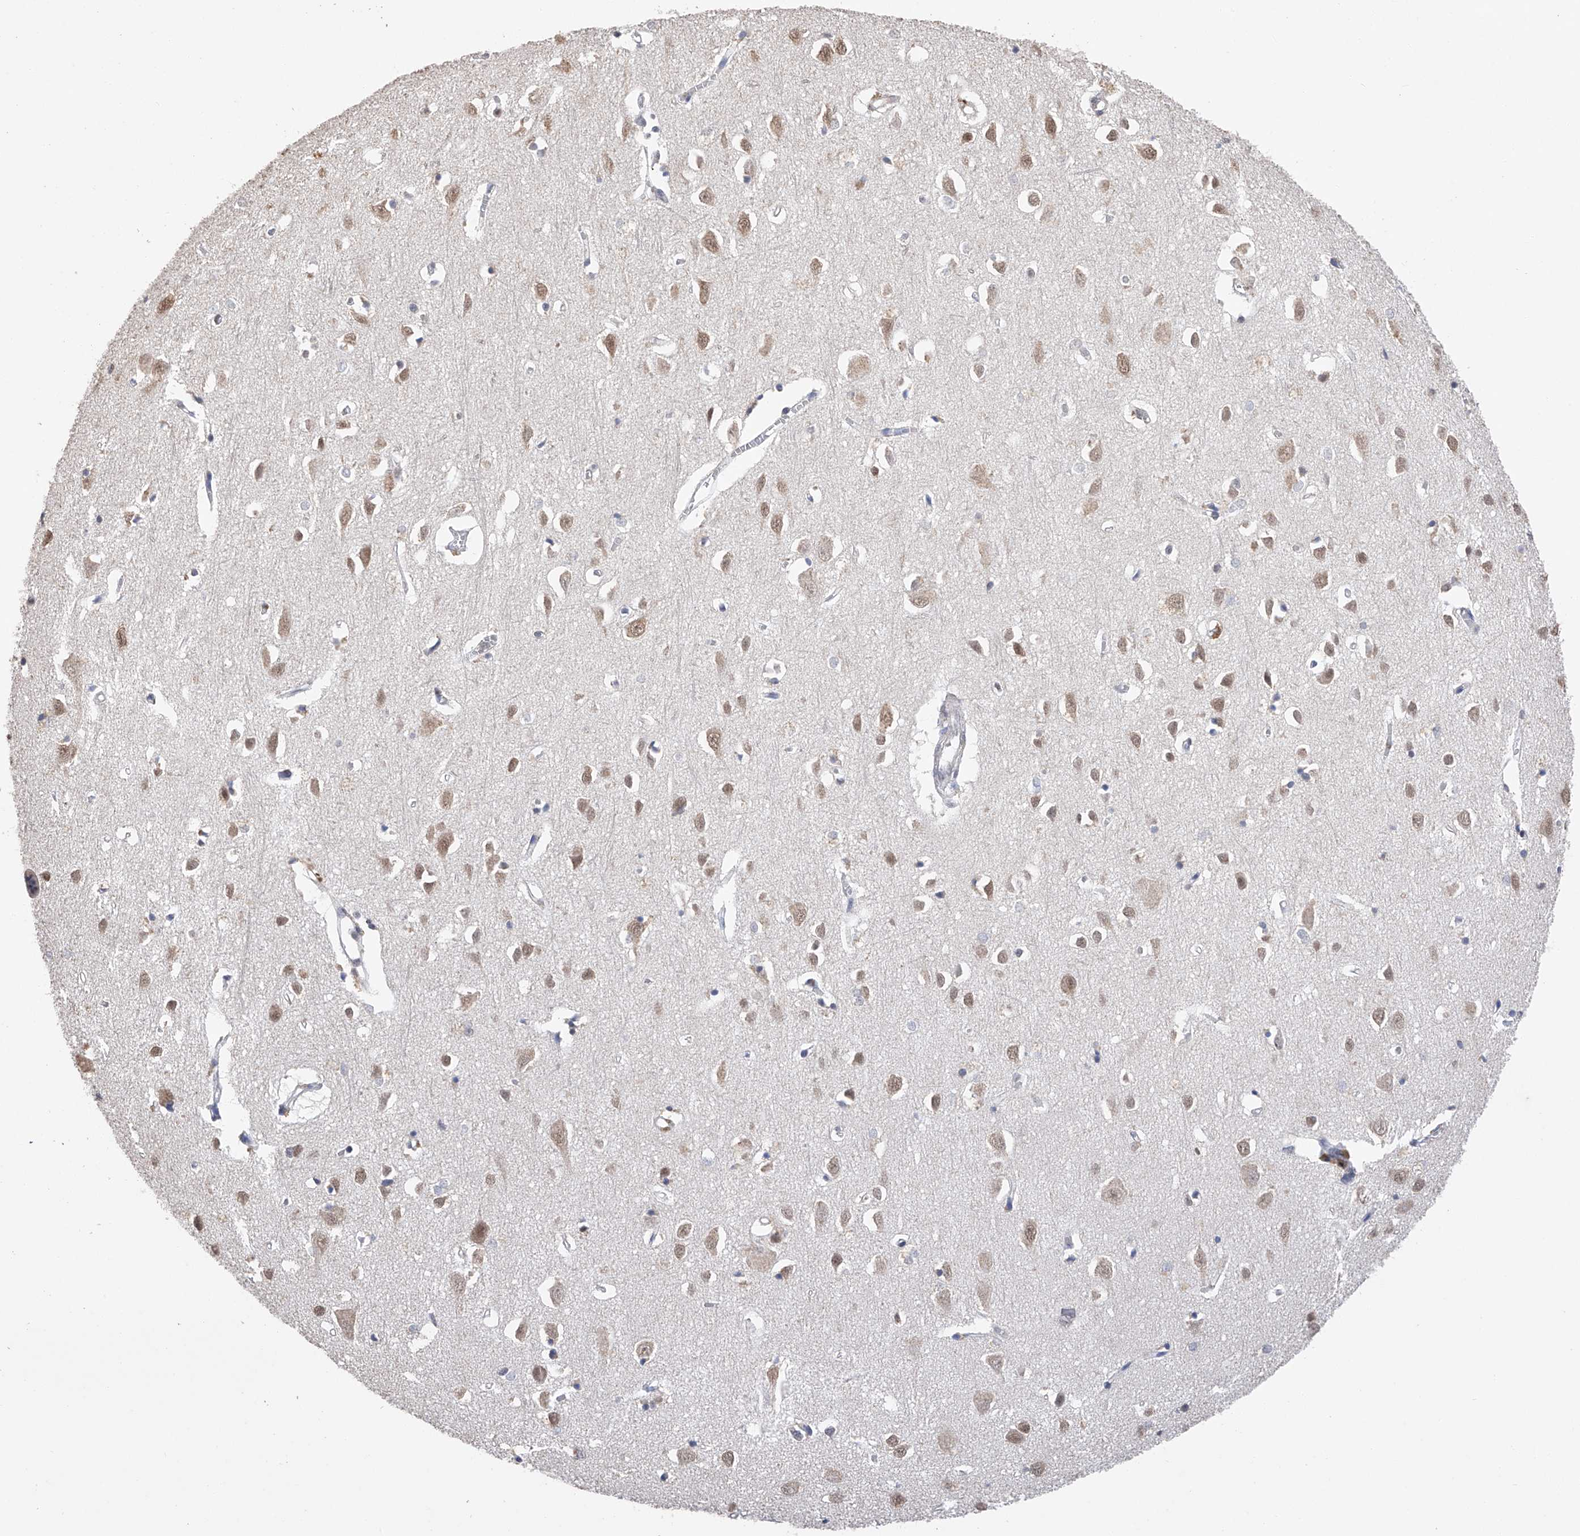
{"staining": {"intensity": "negative", "quantity": "none", "location": "none"}, "tissue": "cerebral cortex", "cell_type": "Endothelial cells", "image_type": "normal", "snomed": [{"axis": "morphology", "description": "Normal tissue, NOS"}, {"axis": "topography", "description": "Cerebral cortex"}], "caption": "Endothelial cells are negative for protein expression in unremarkable human cerebral cortex. Nuclei are stained in blue.", "gene": "DMAP1", "patient": {"sex": "female", "age": 64}}